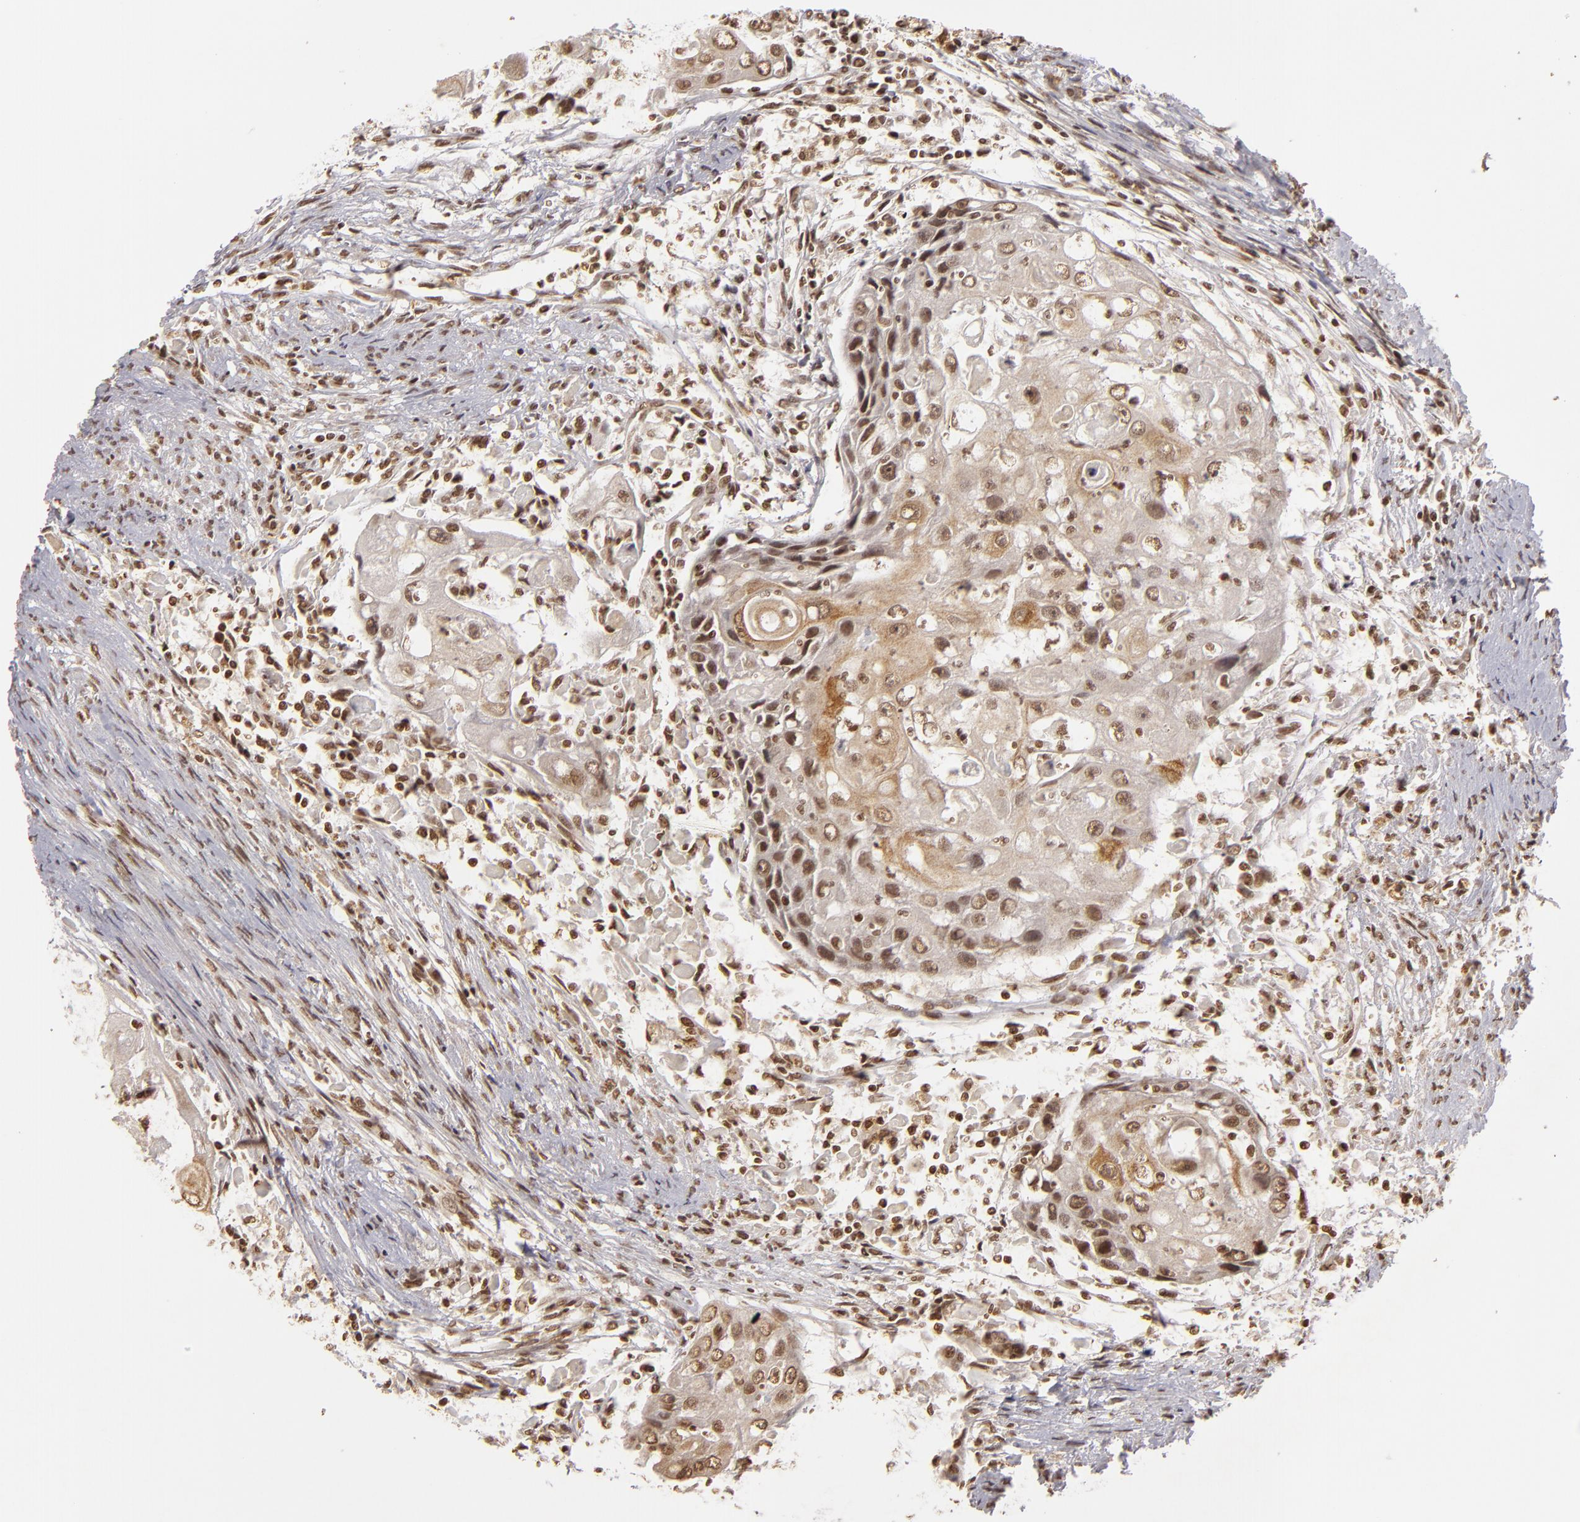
{"staining": {"intensity": "moderate", "quantity": "25%-75%", "location": "cytoplasmic/membranous,nuclear"}, "tissue": "head and neck cancer", "cell_type": "Tumor cells", "image_type": "cancer", "snomed": [{"axis": "morphology", "description": "Squamous cell carcinoma, NOS"}, {"axis": "topography", "description": "Head-Neck"}], "caption": "A high-resolution photomicrograph shows IHC staining of head and neck cancer (squamous cell carcinoma), which demonstrates moderate cytoplasmic/membranous and nuclear staining in about 25%-75% of tumor cells. (DAB = brown stain, brightfield microscopy at high magnification).", "gene": "CUL3", "patient": {"sex": "male", "age": 64}}